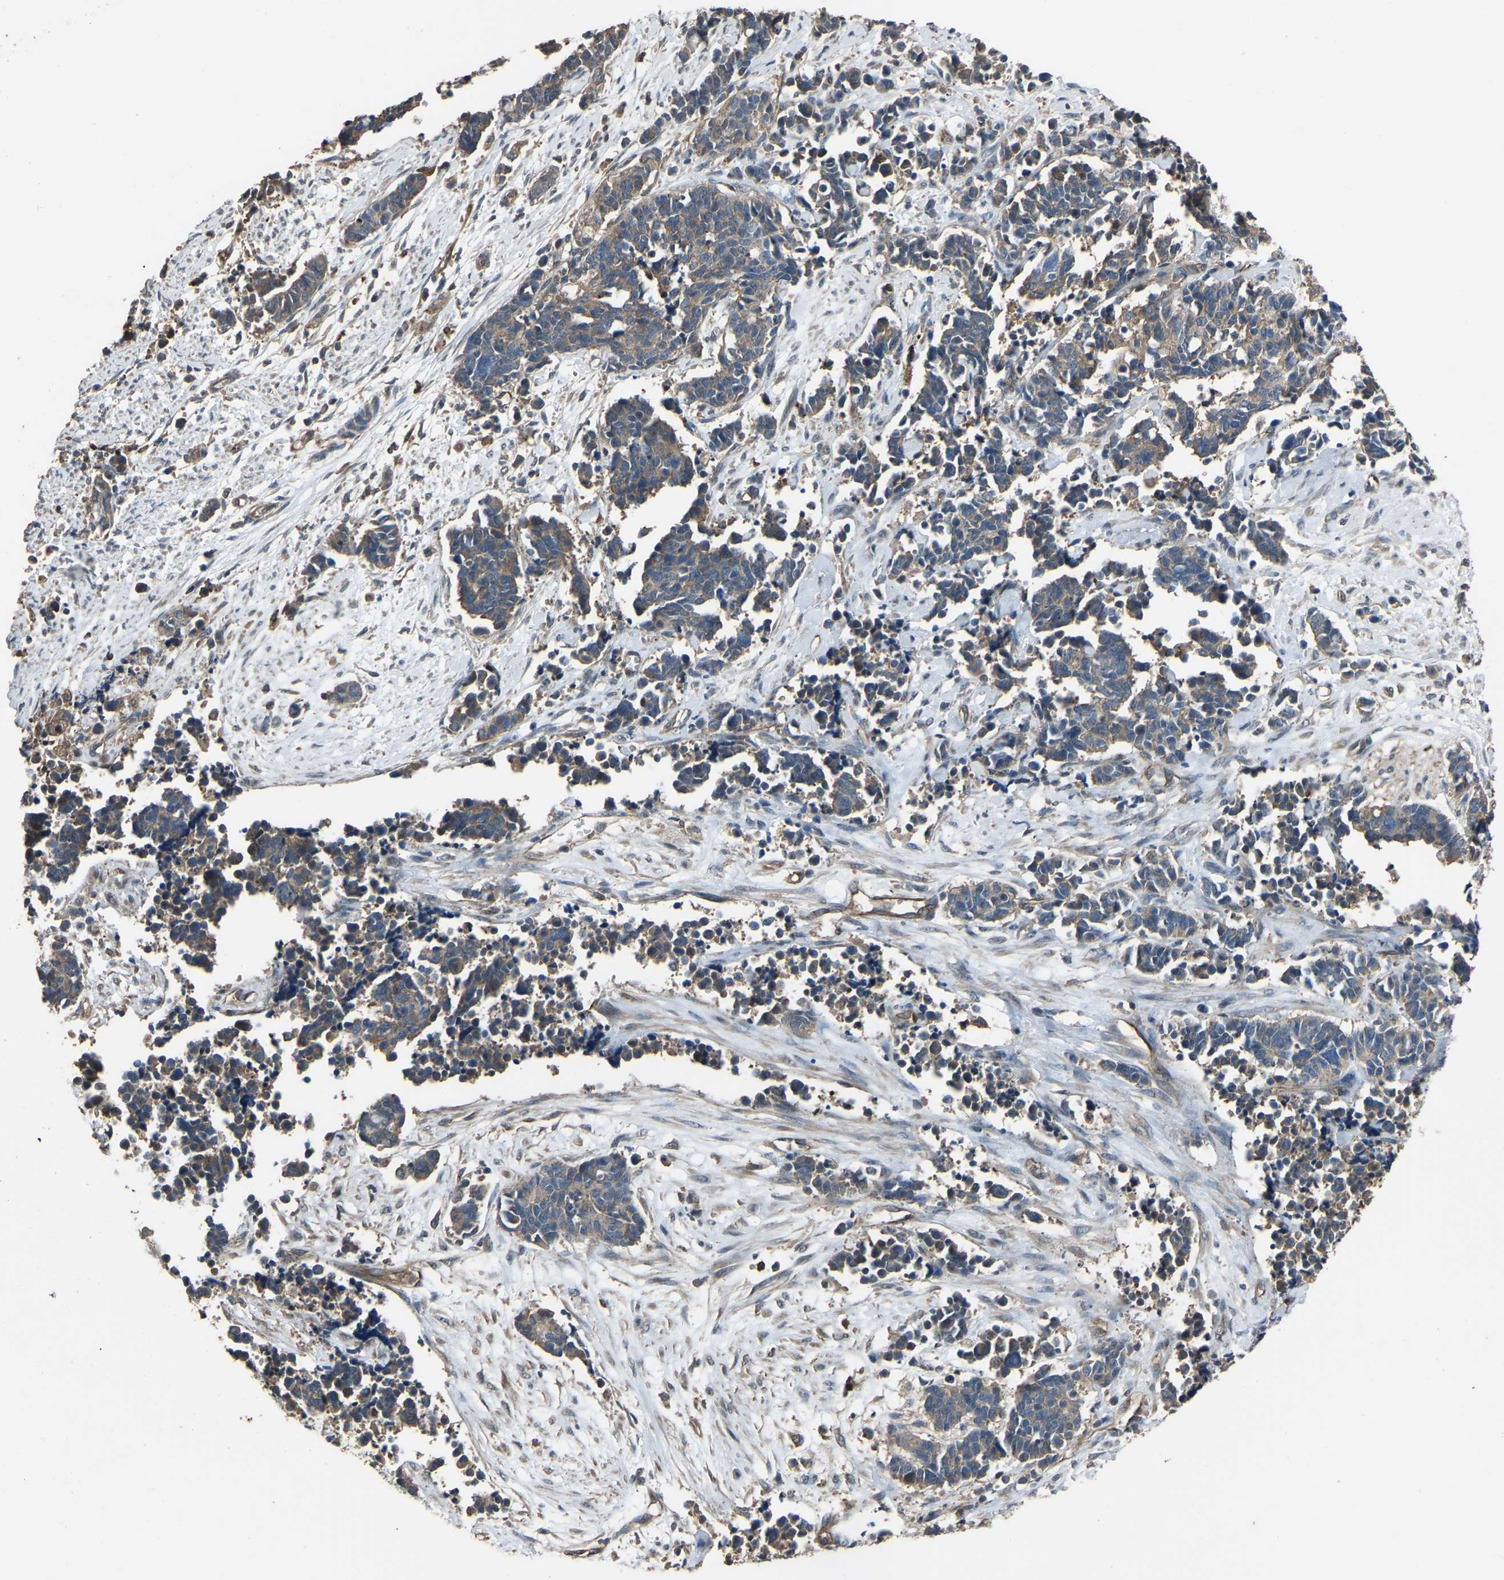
{"staining": {"intensity": "weak", "quantity": ">75%", "location": "cytoplasmic/membranous"}, "tissue": "cervical cancer", "cell_type": "Tumor cells", "image_type": "cancer", "snomed": [{"axis": "morphology", "description": "Squamous cell carcinoma, NOS"}, {"axis": "topography", "description": "Cervix"}], "caption": "A histopathology image showing weak cytoplasmic/membranous staining in approximately >75% of tumor cells in cervical squamous cell carcinoma, as visualized by brown immunohistochemical staining.", "gene": "SLC4A2", "patient": {"sex": "female", "age": 35}}